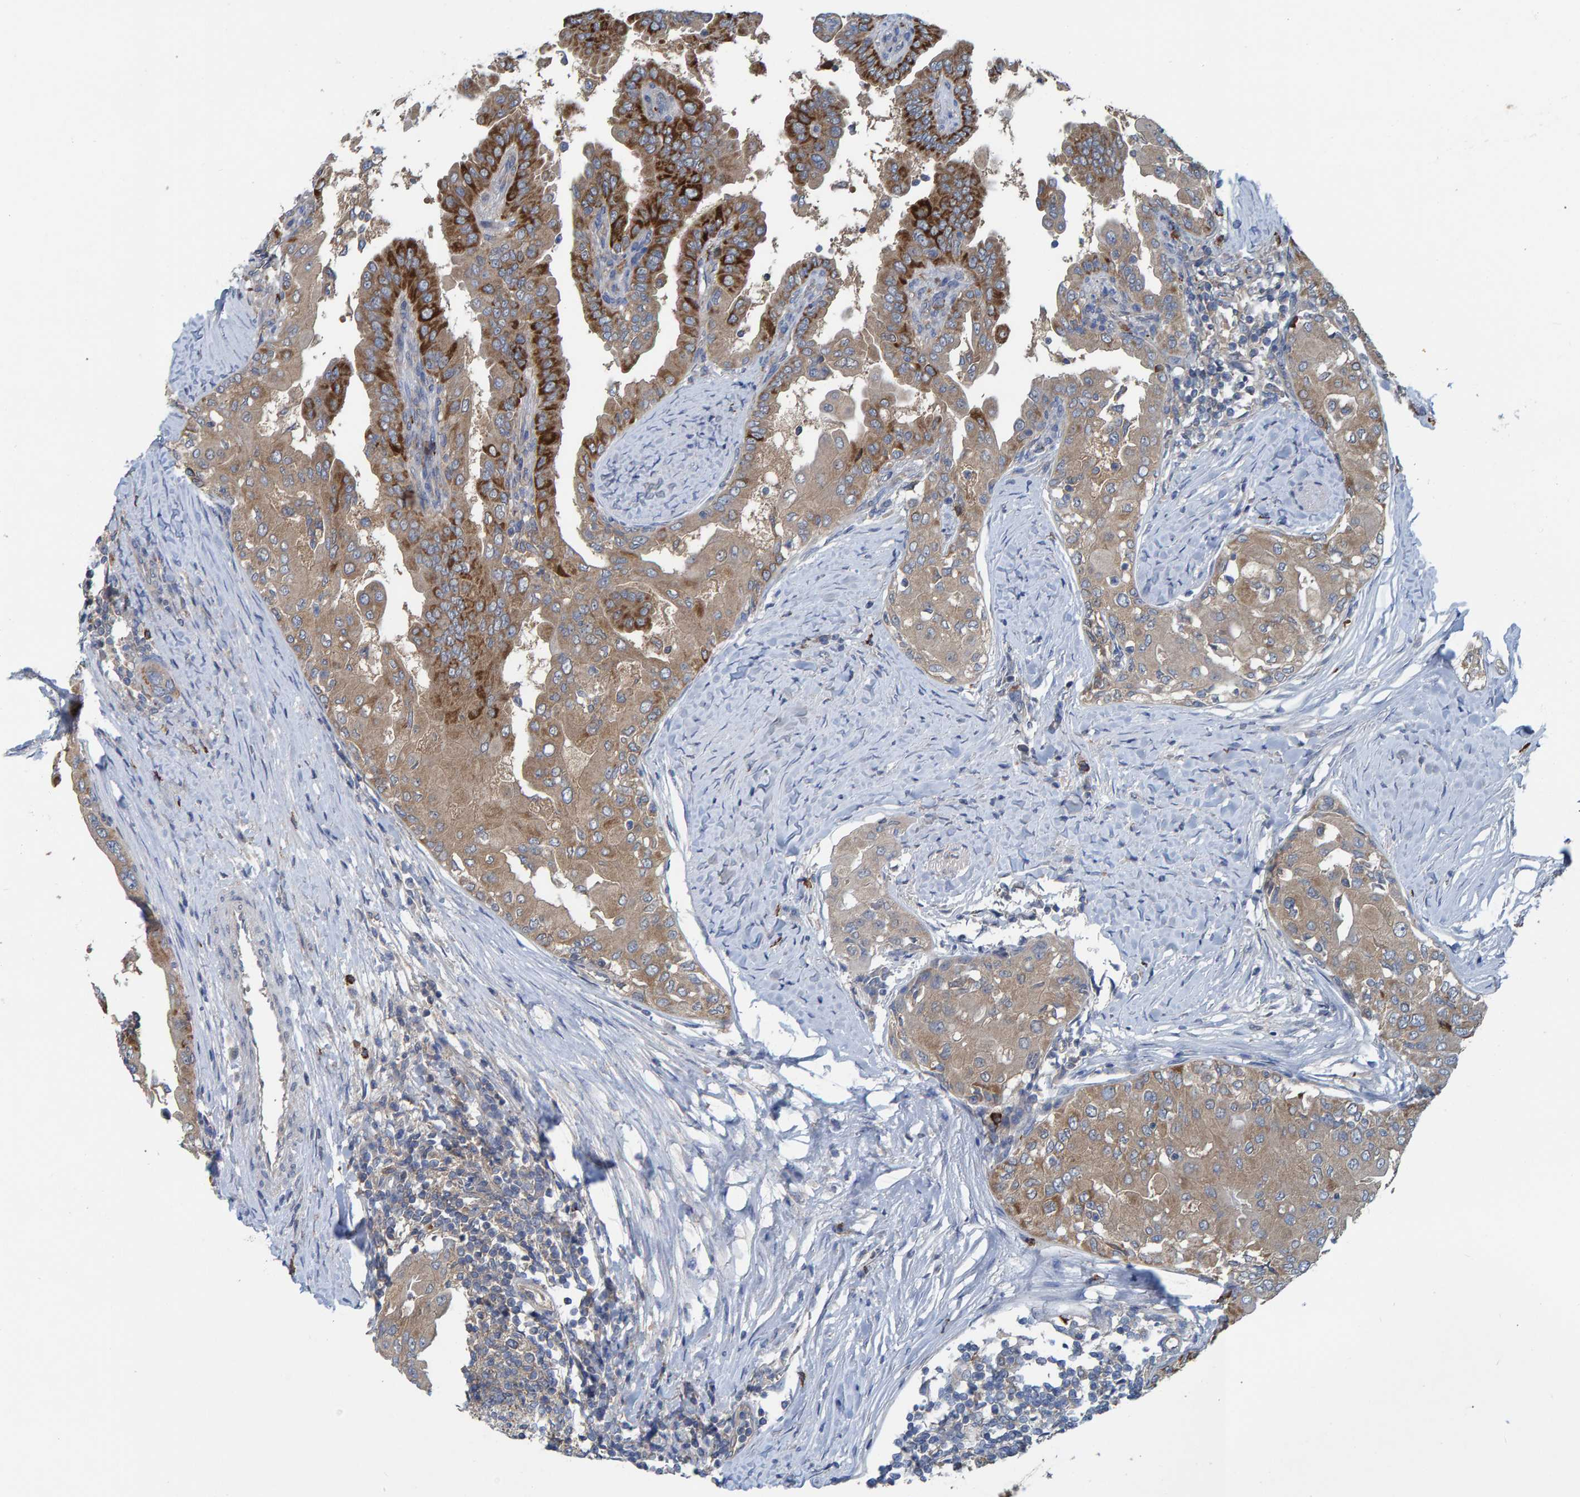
{"staining": {"intensity": "strong", "quantity": ">75%", "location": "cytoplasmic/membranous"}, "tissue": "thyroid cancer", "cell_type": "Tumor cells", "image_type": "cancer", "snomed": [{"axis": "morphology", "description": "Papillary adenocarcinoma, NOS"}, {"axis": "topography", "description": "Thyroid gland"}], "caption": "Protein staining of thyroid papillary adenocarcinoma tissue shows strong cytoplasmic/membranous staining in about >75% of tumor cells. (Brightfield microscopy of DAB IHC at high magnification).", "gene": "LRSAM1", "patient": {"sex": "male", "age": 33}}